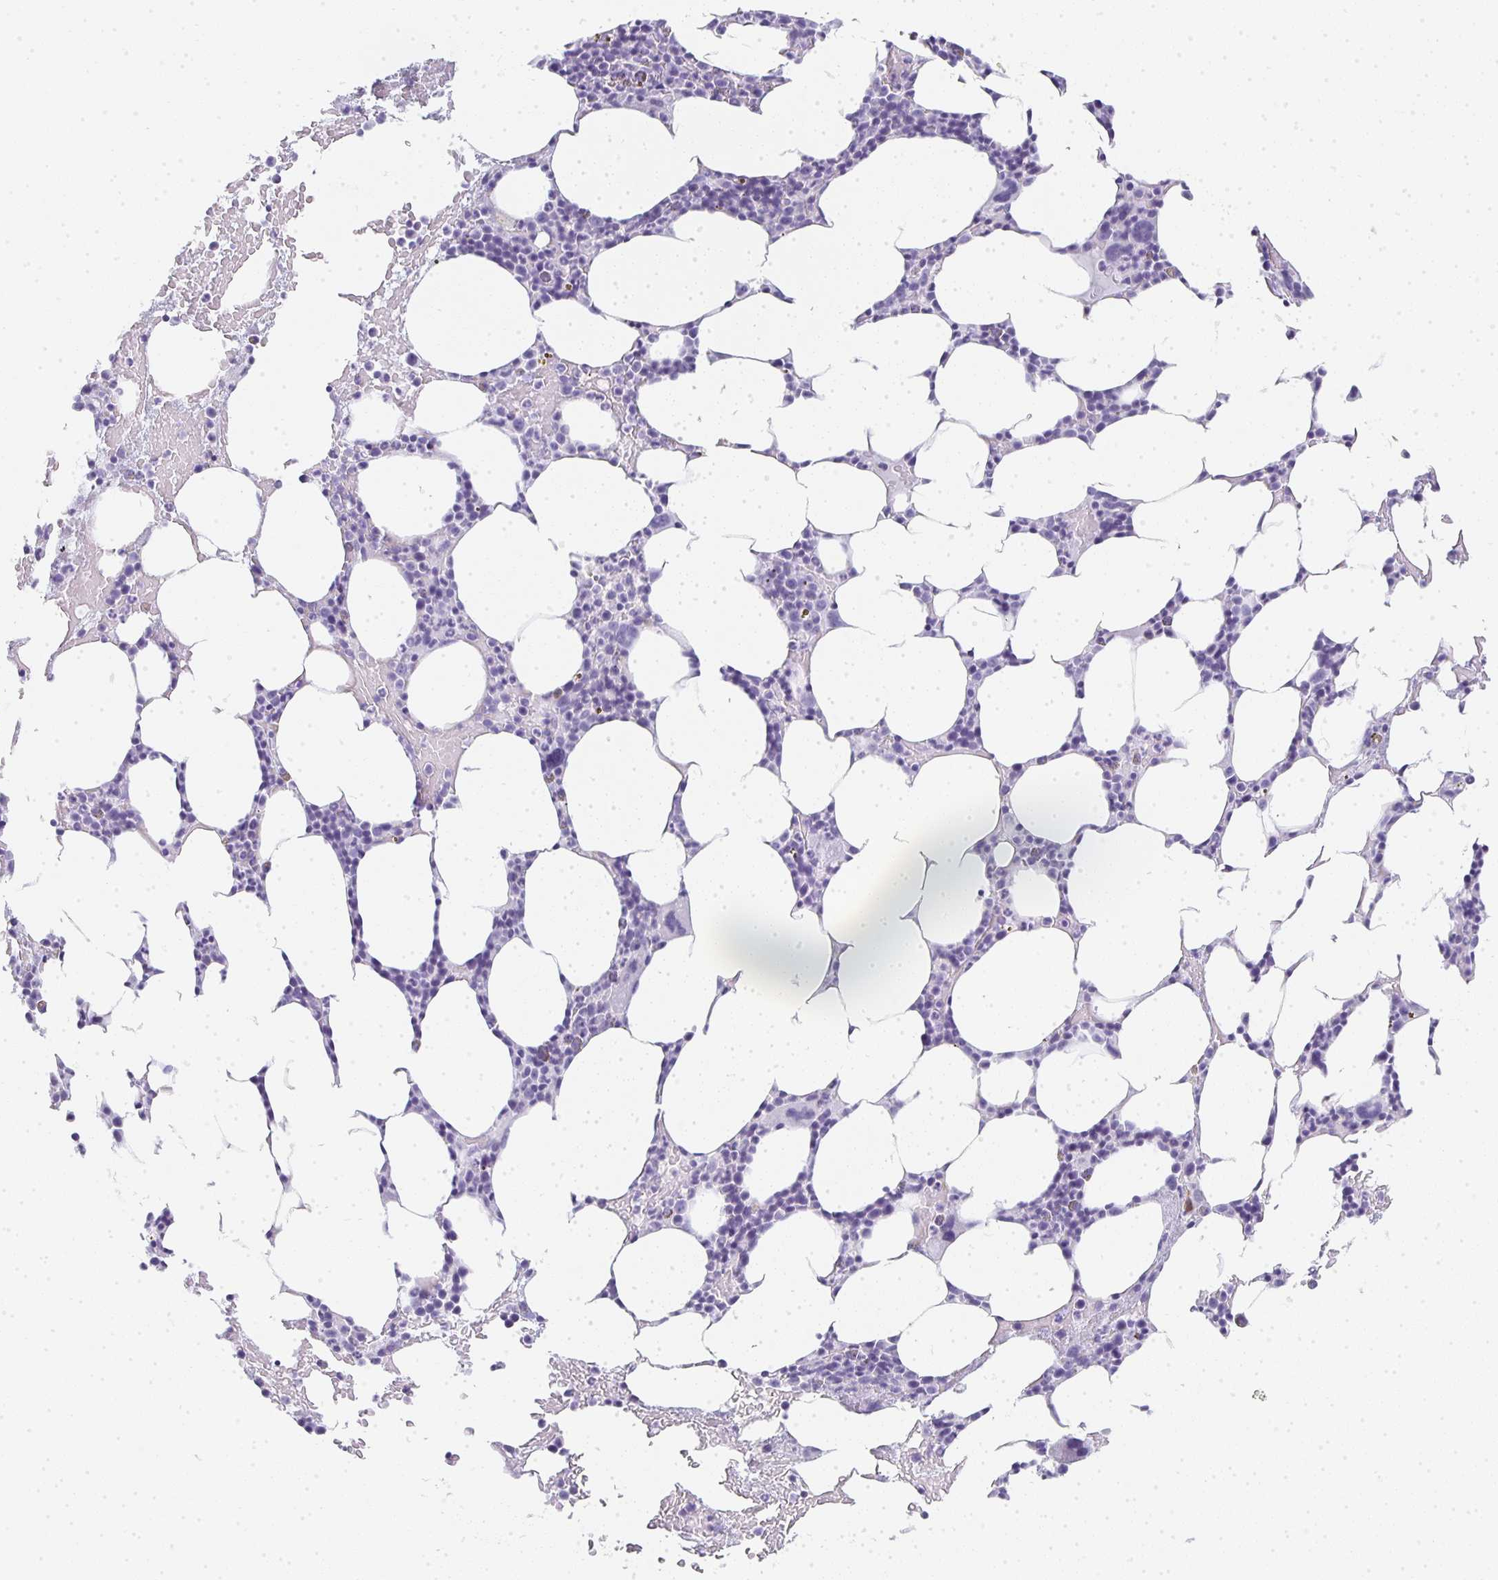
{"staining": {"intensity": "negative", "quantity": "none", "location": "none"}, "tissue": "bone marrow", "cell_type": "Hematopoietic cells", "image_type": "normal", "snomed": [{"axis": "morphology", "description": "Normal tissue, NOS"}, {"axis": "topography", "description": "Bone marrow"}], "caption": "Bone marrow was stained to show a protein in brown. There is no significant positivity in hematopoietic cells. (DAB (3,3'-diaminobenzidine) immunohistochemistry (IHC) visualized using brightfield microscopy, high magnification).", "gene": "TPSD1", "patient": {"sex": "female", "age": 62}}